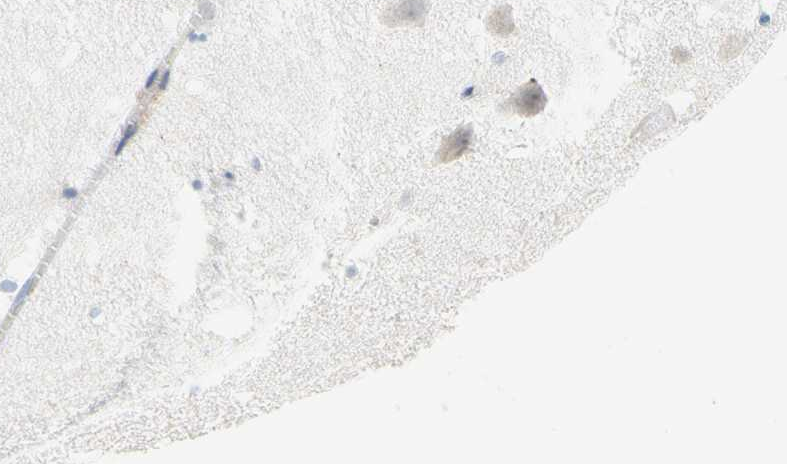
{"staining": {"intensity": "negative", "quantity": "none", "location": "none"}, "tissue": "hippocampus", "cell_type": "Glial cells", "image_type": "normal", "snomed": [{"axis": "morphology", "description": "Normal tissue, NOS"}, {"axis": "topography", "description": "Hippocampus"}], "caption": "IHC image of normal hippocampus stained for a protein (brown), which exhibits no positivity in glial cells. Brightfield microscopy of immunohistochemistry stained with DAB (3,3'-diaminobenzidine) (brown) and hematoxylin (blue), captured at high magnification.", "gene": "ENSG00000288796", "patient": {"sex": "male", "age": 45}}